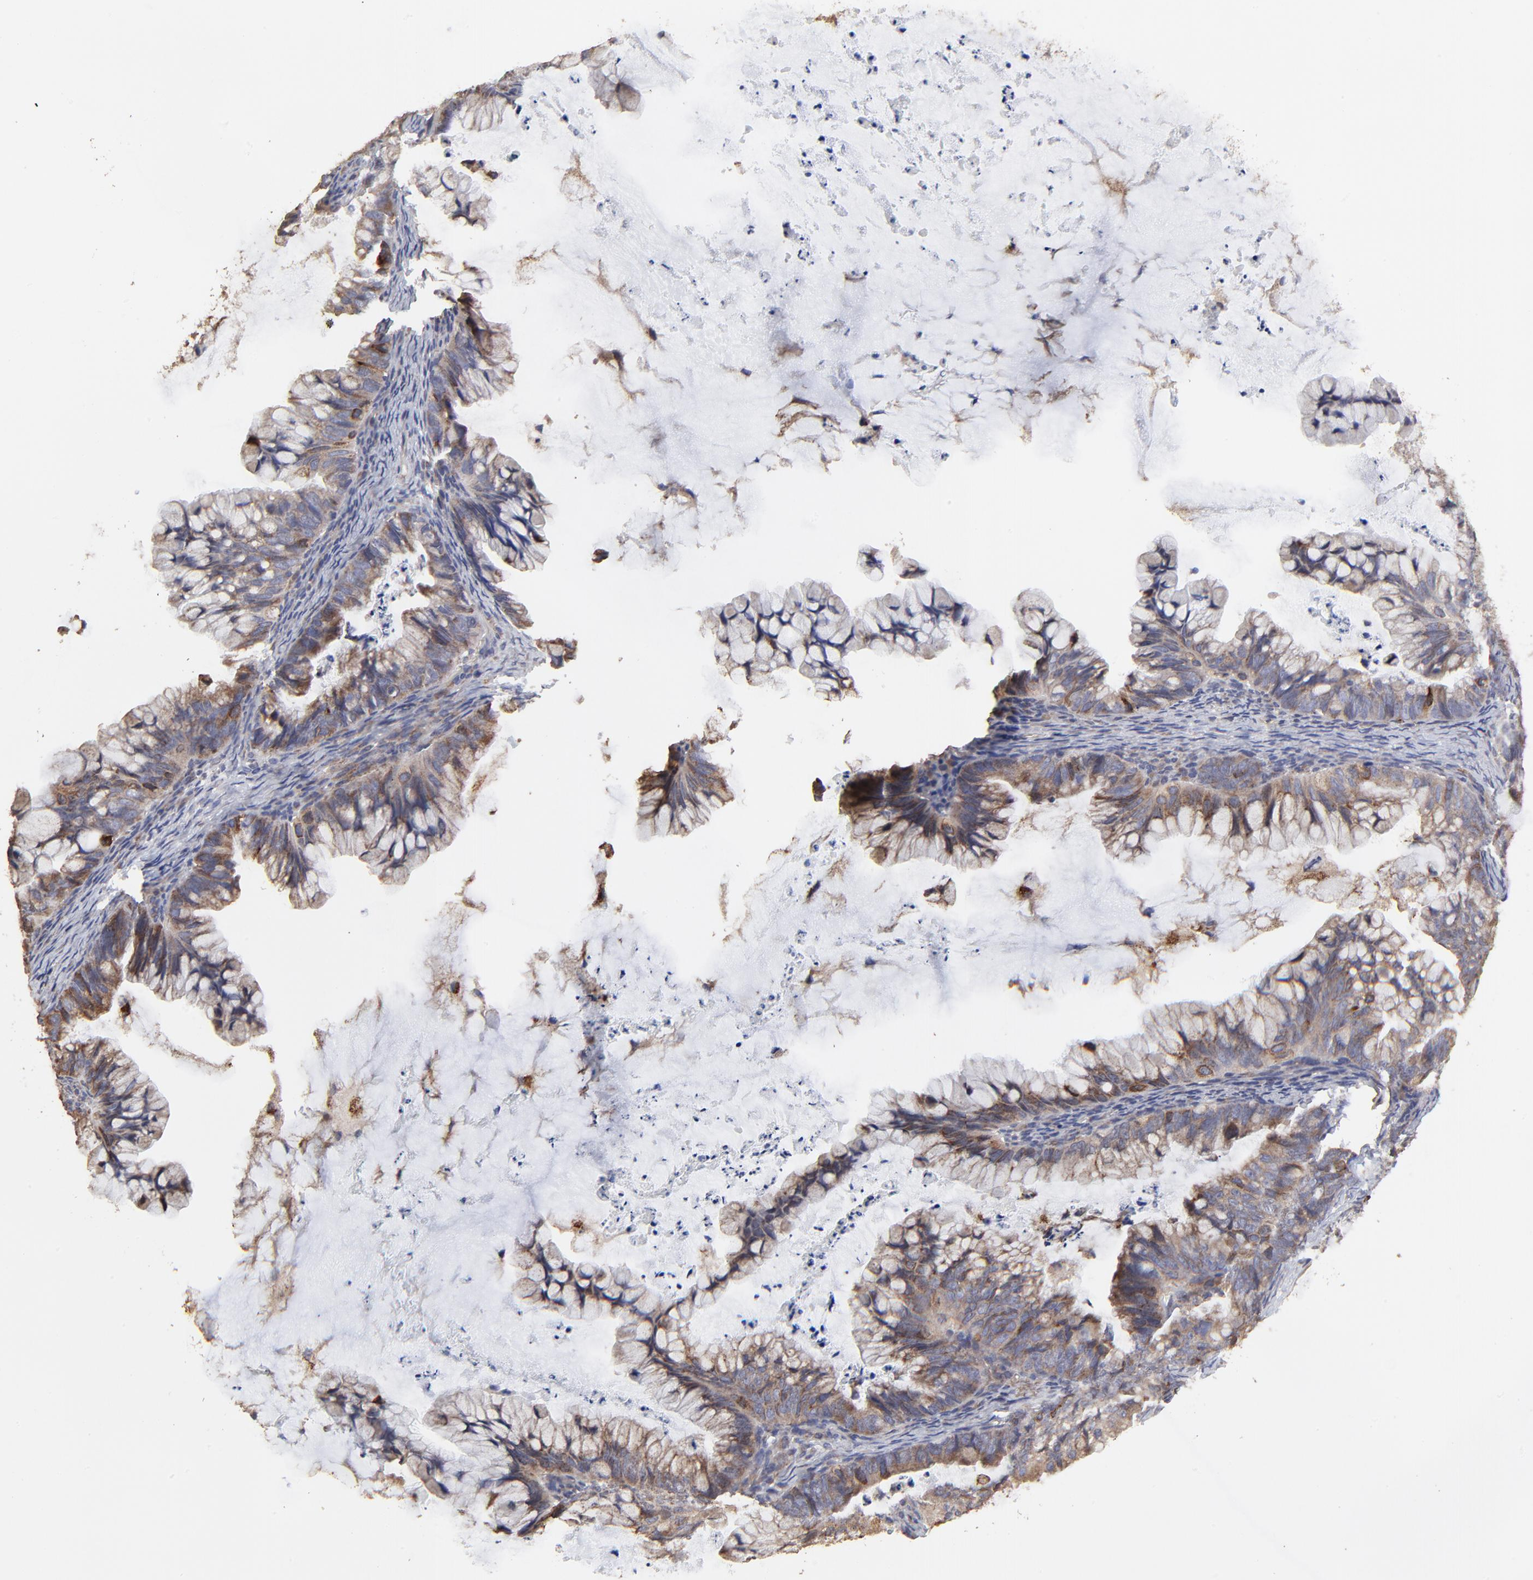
{"staining": {"intensity": "moderate", "quantity": ">75%", "location": "cytoplasmic/membranous"}, "tissue": "ovarian cancer", "cell_type": "Tumor cells", "image_type": "cancer", "snomed": [{"axis": "morphology", "description": "Cystadenocarcinoma, mucinous, NOS"}, {"axis": "topography", "description": "Ovary"}], "caption": "This is an image of immunohistochemistry (IHC) staining of ovarian mucinous cystadenocarcinoma, which shows moderate expression in the cytoplasmic/membranous of tumor cells.", "gene": "ELP2", "patient": {"sex": "female", "age": 36}}